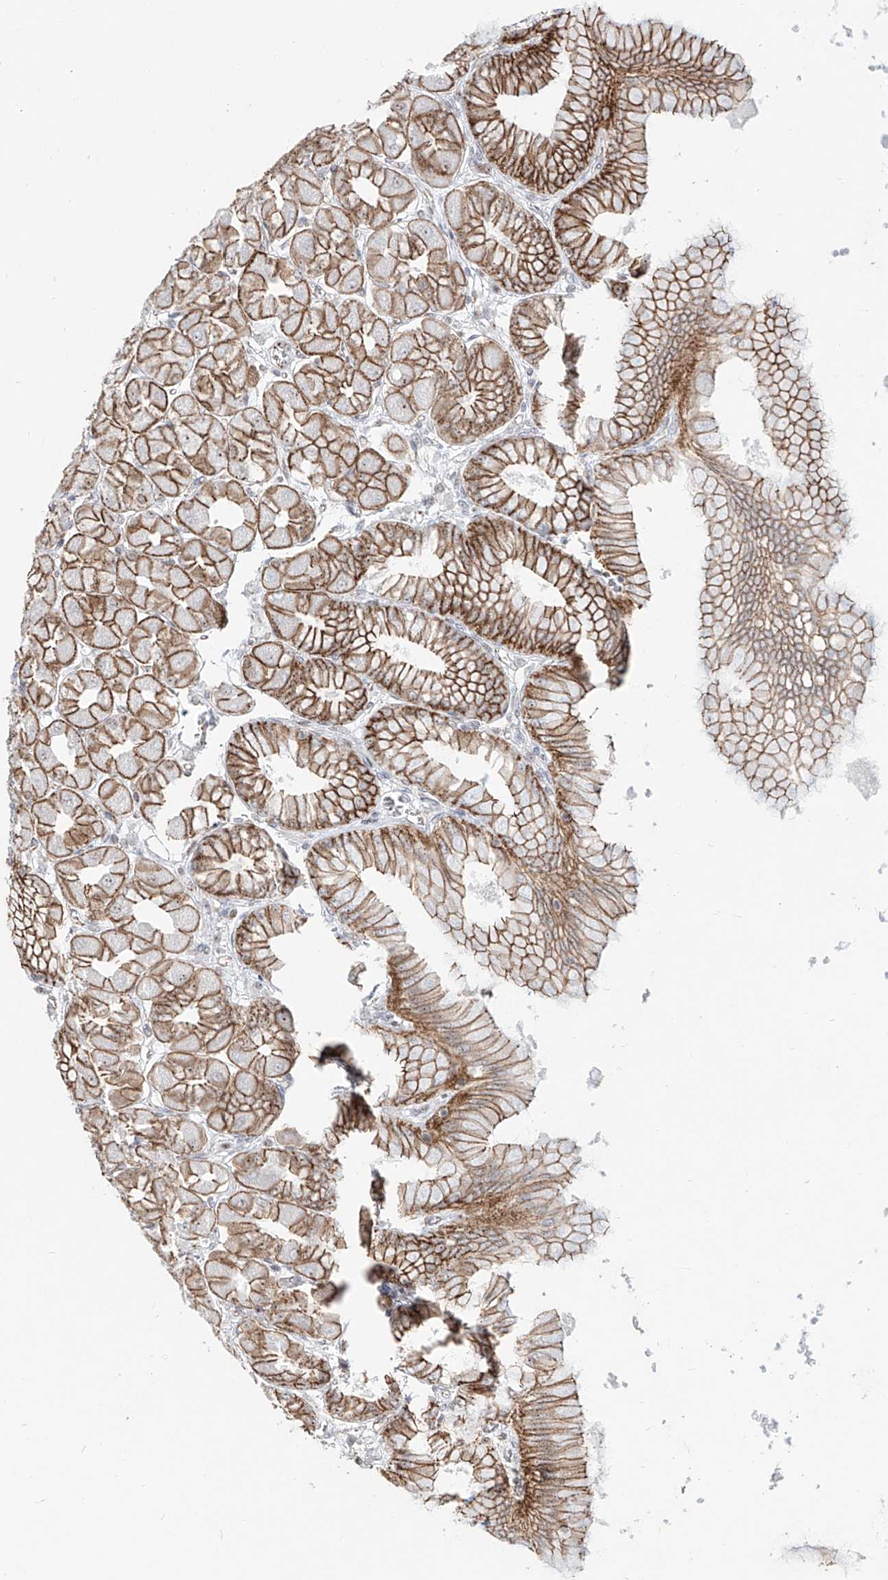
{"staining": {"intensity": "strong", "quantity": ">75%", "location": "cytoplasmic/membranous,nuclear"}, "tissue": "stomach", "cell_type": "Glandular cells", "image_type": "normal", "snomed": [{"axis": "morphology", "description": "Normal tissue, NOS"}, {"axis": "topography", "description": "Stomach, upper"}], "caption": "Normal stomach reveals strong cytoplasmic/membranous,nuclear positivity in approximately >75% of glandular cells.", "gene": "ZNF710", "patient": {"sex": "female", "age": 56}}